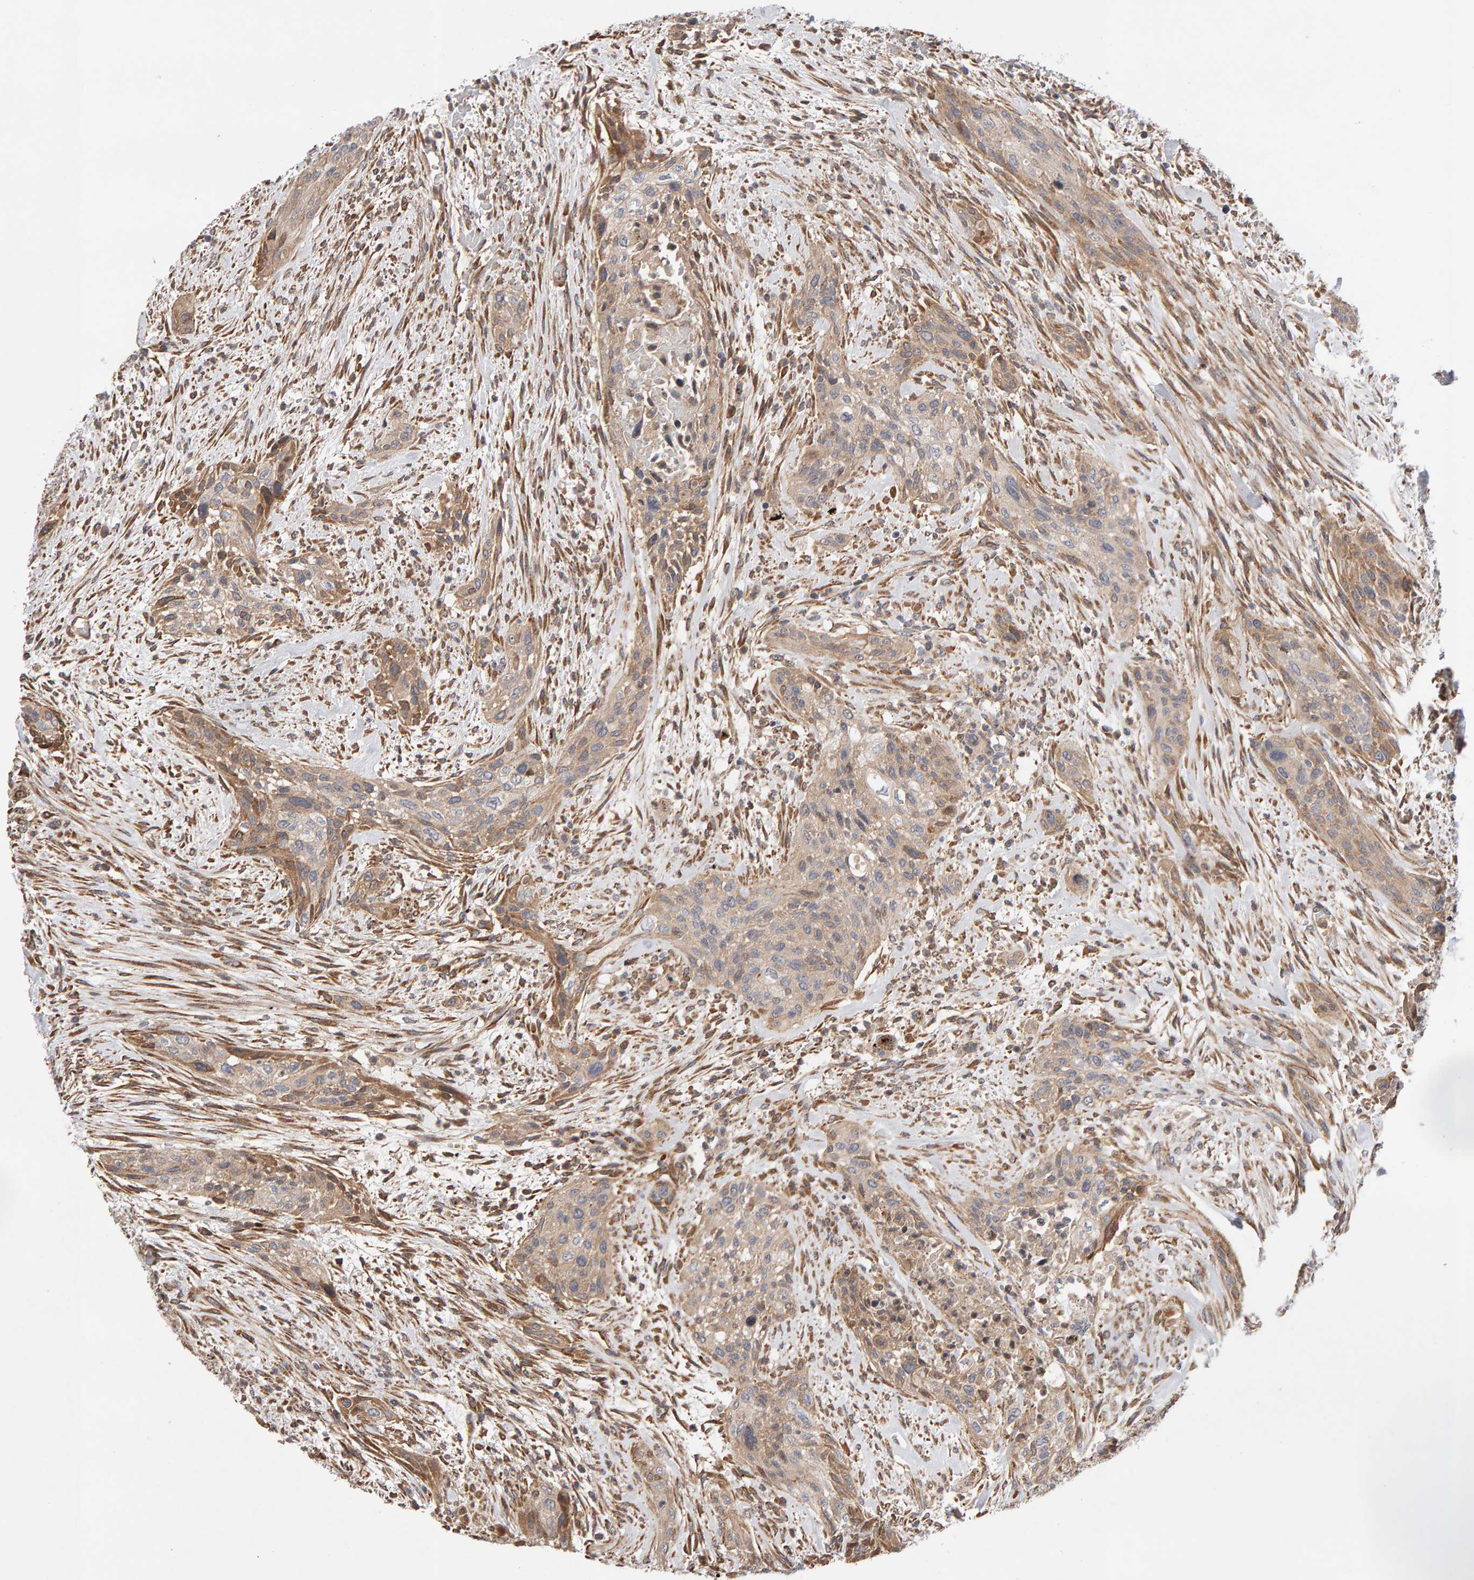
{"staining": {"intensity": "weak", "quantity": "25%-75%", "location": "cytoplasmic/membranous"}, "tissue": "urothelial cancer", "cell_type": "Tumor cells", "image_type": "cancer", "snomed": [{"axis": "morphology", "description": "Urothelial carcinoma, High grade"}, {"axis": "topography", "description": "Urinary bladder"}], "caption": "Immunohistochemistry micrograph of neoplastic tissue: urothelial carcinoma (high-grade) stained using immunohistochemistry reveals low levels of weak protein expression localized specifically in the cytoplasmic/membranous of tumor cells, appearing as a cytoplasmic/membranous brown color.", "gene": "LZTS1", "patient": {"sex": "male", "age": 35}}